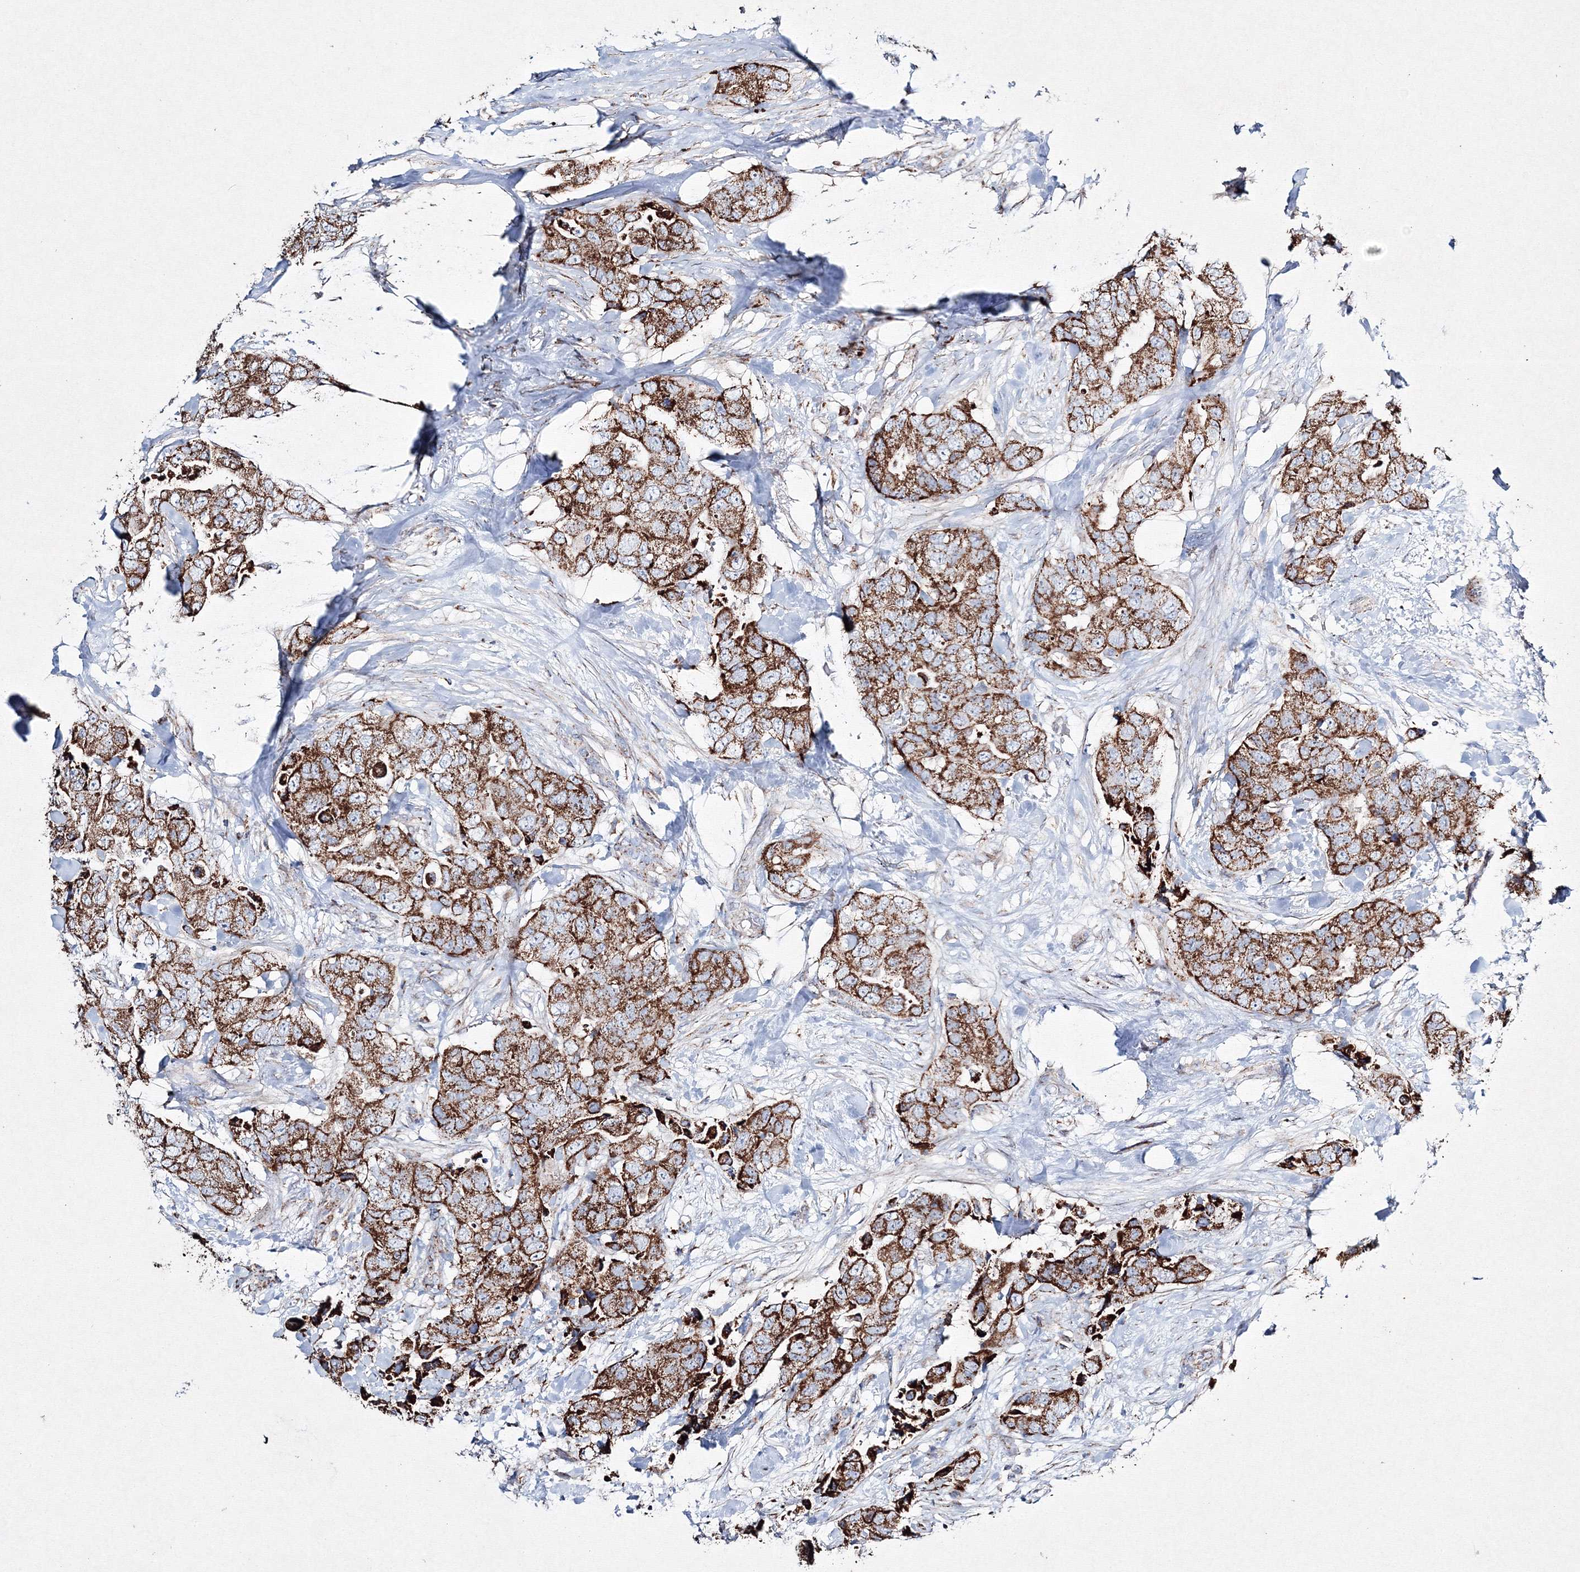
{"staining": {"intensity": "strong", "quantity": ">75%", "location": "cytoplasmic/membranous"}, "tissue": "breast cancer", "cell_type": "Tumor cells", "image_type": "cancer", "snomed": [{"axis": "morphology", "description": "Duct carcinoma"}, {"axis": "topography", "description": "Breast"}], "caption": "Immunohistochemistry histopathology image of human breast cancer (infiltrating ductal carcinoma) stained for a protein (brown), which reveals high levels of strong cytoplasmic/membranous staining in about >75% of tumor cells.", "gene": "IGSF9", "patient": {"sex": "female", "age": 62}}